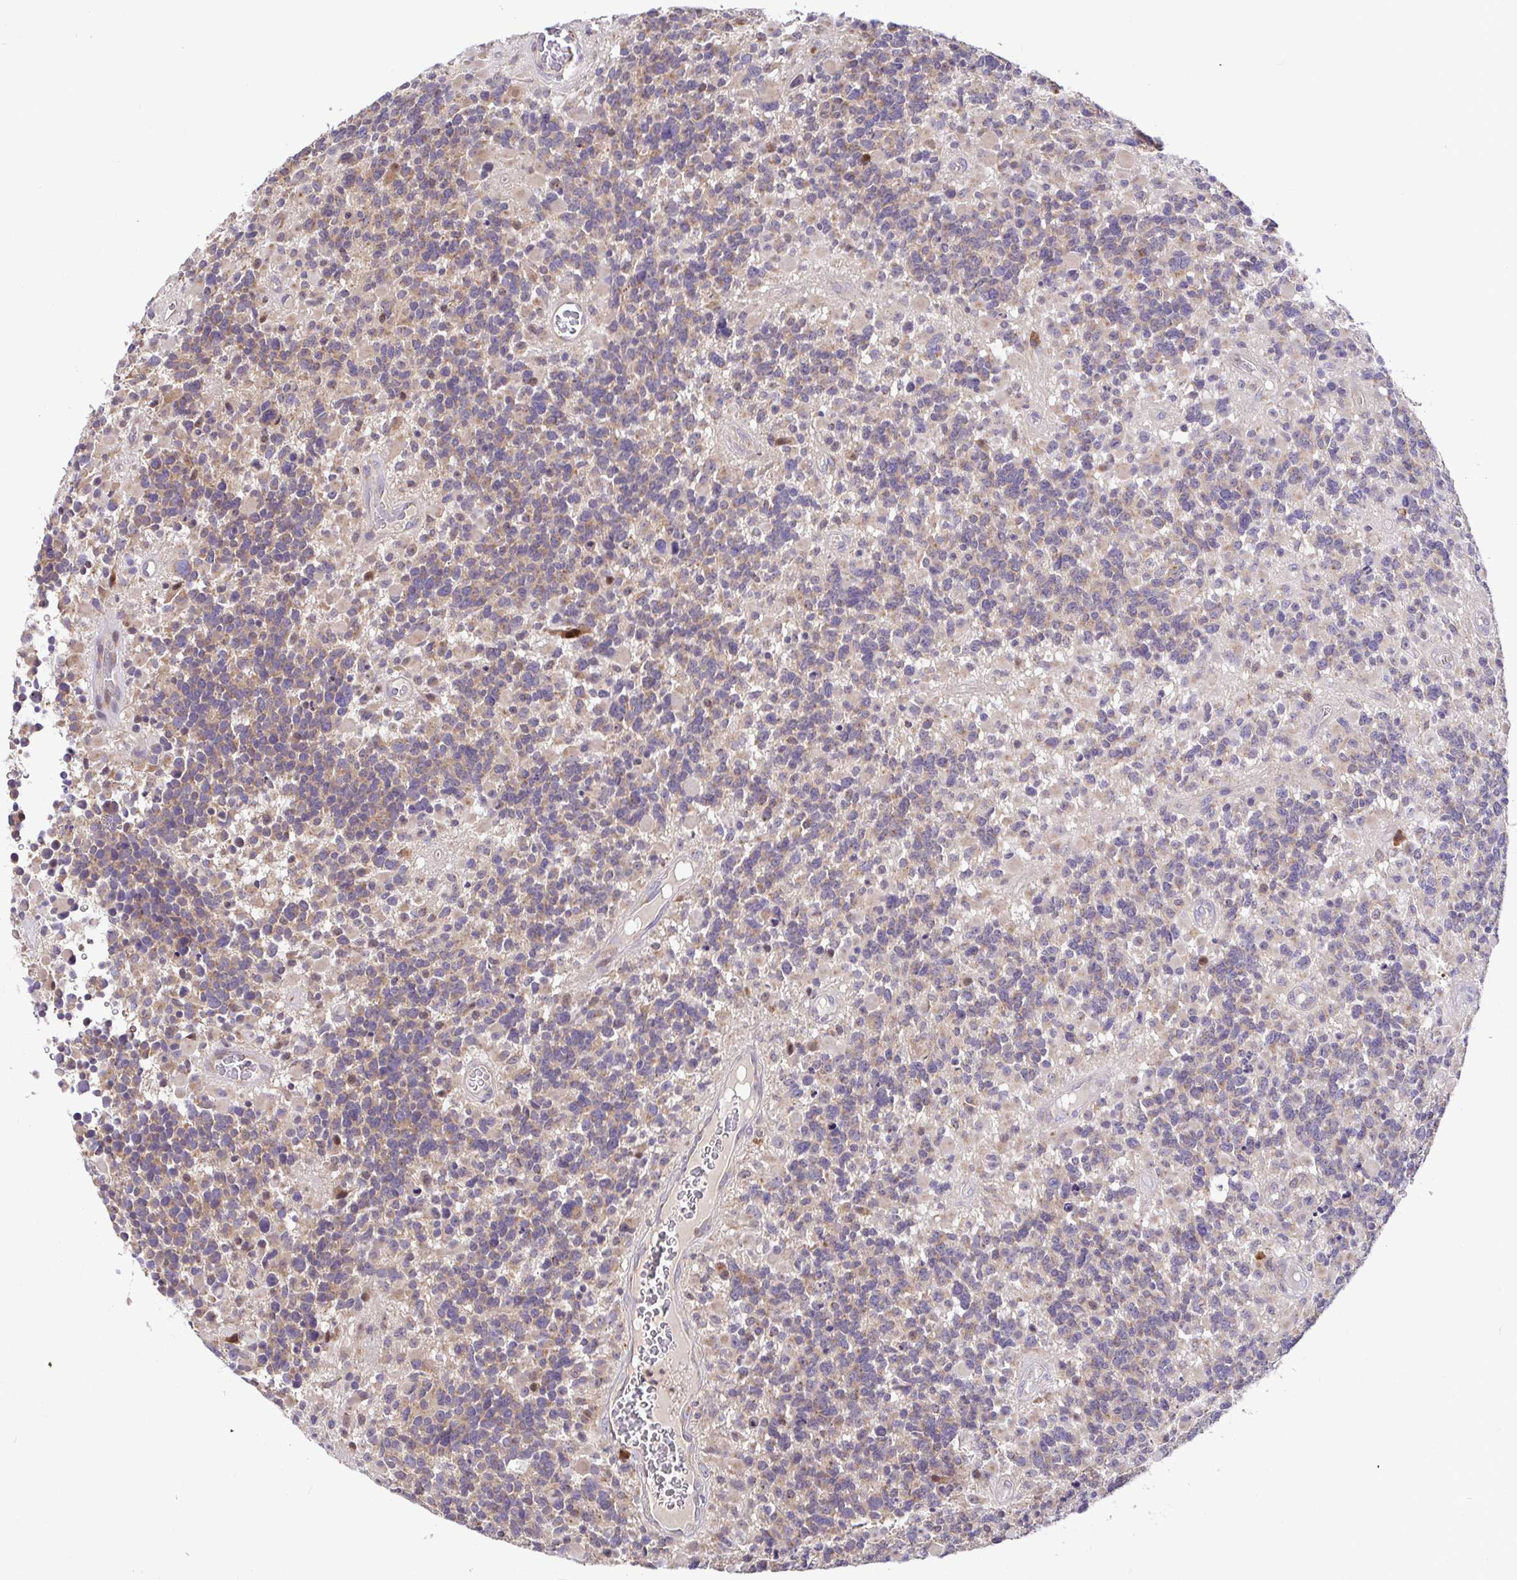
{"staining": {"intensity": "weak", "quantity": "<25%", "location": "cytoplasmic/membranous"}, "tissue": "glioma", "cell_type": "Tumor cells", "image_type": "cancer", "snomed": [{"axis": "morphology", "description": "Glioma, malignant, High grade"}, {"axis": "topography", "description": "Brain"}], "caption": "Histopathology image shows no protein positivity in tumor cells of malignant high-grade glioma tissue.", "gene": "ELP1", "patient": {"sex": "female", "age": 40}}